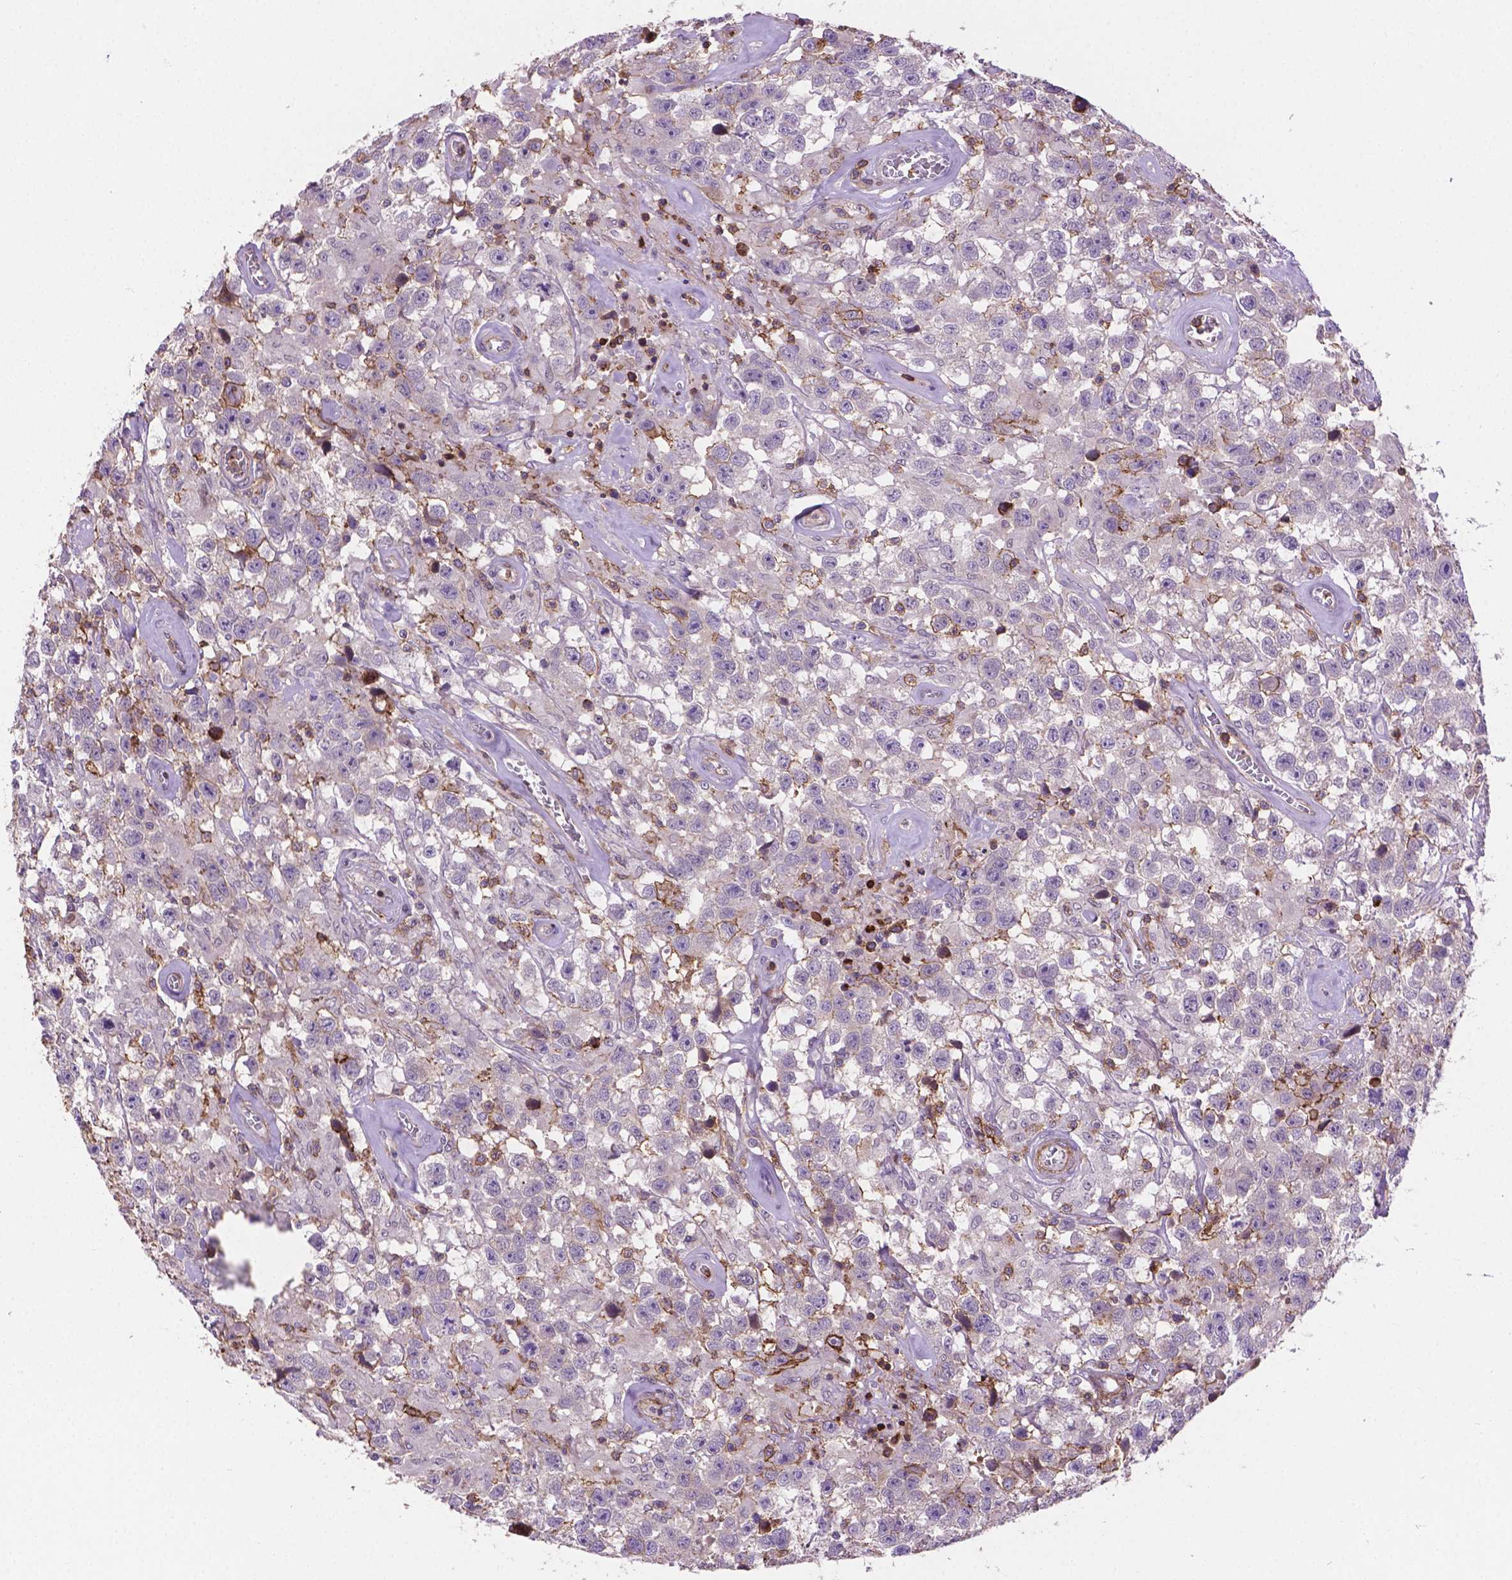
{"staining": {"intensity": "negative", "quantity": "none", "location": "none"}, "tissue": "testis cancer", "cell_type": "Tumor cells", "image_type": "cancer", "snomed": [{"axis": "morphology", "description": "Seminoma, NOS"}, {"axis": "topography", "description": "Testis"}], "caption": "Testis seminoma was stained to show a protein in brown. There is no significant staining in tumor cells.", "gene": "ACAD10", "patient": {"sex": "male", "age": 43}}